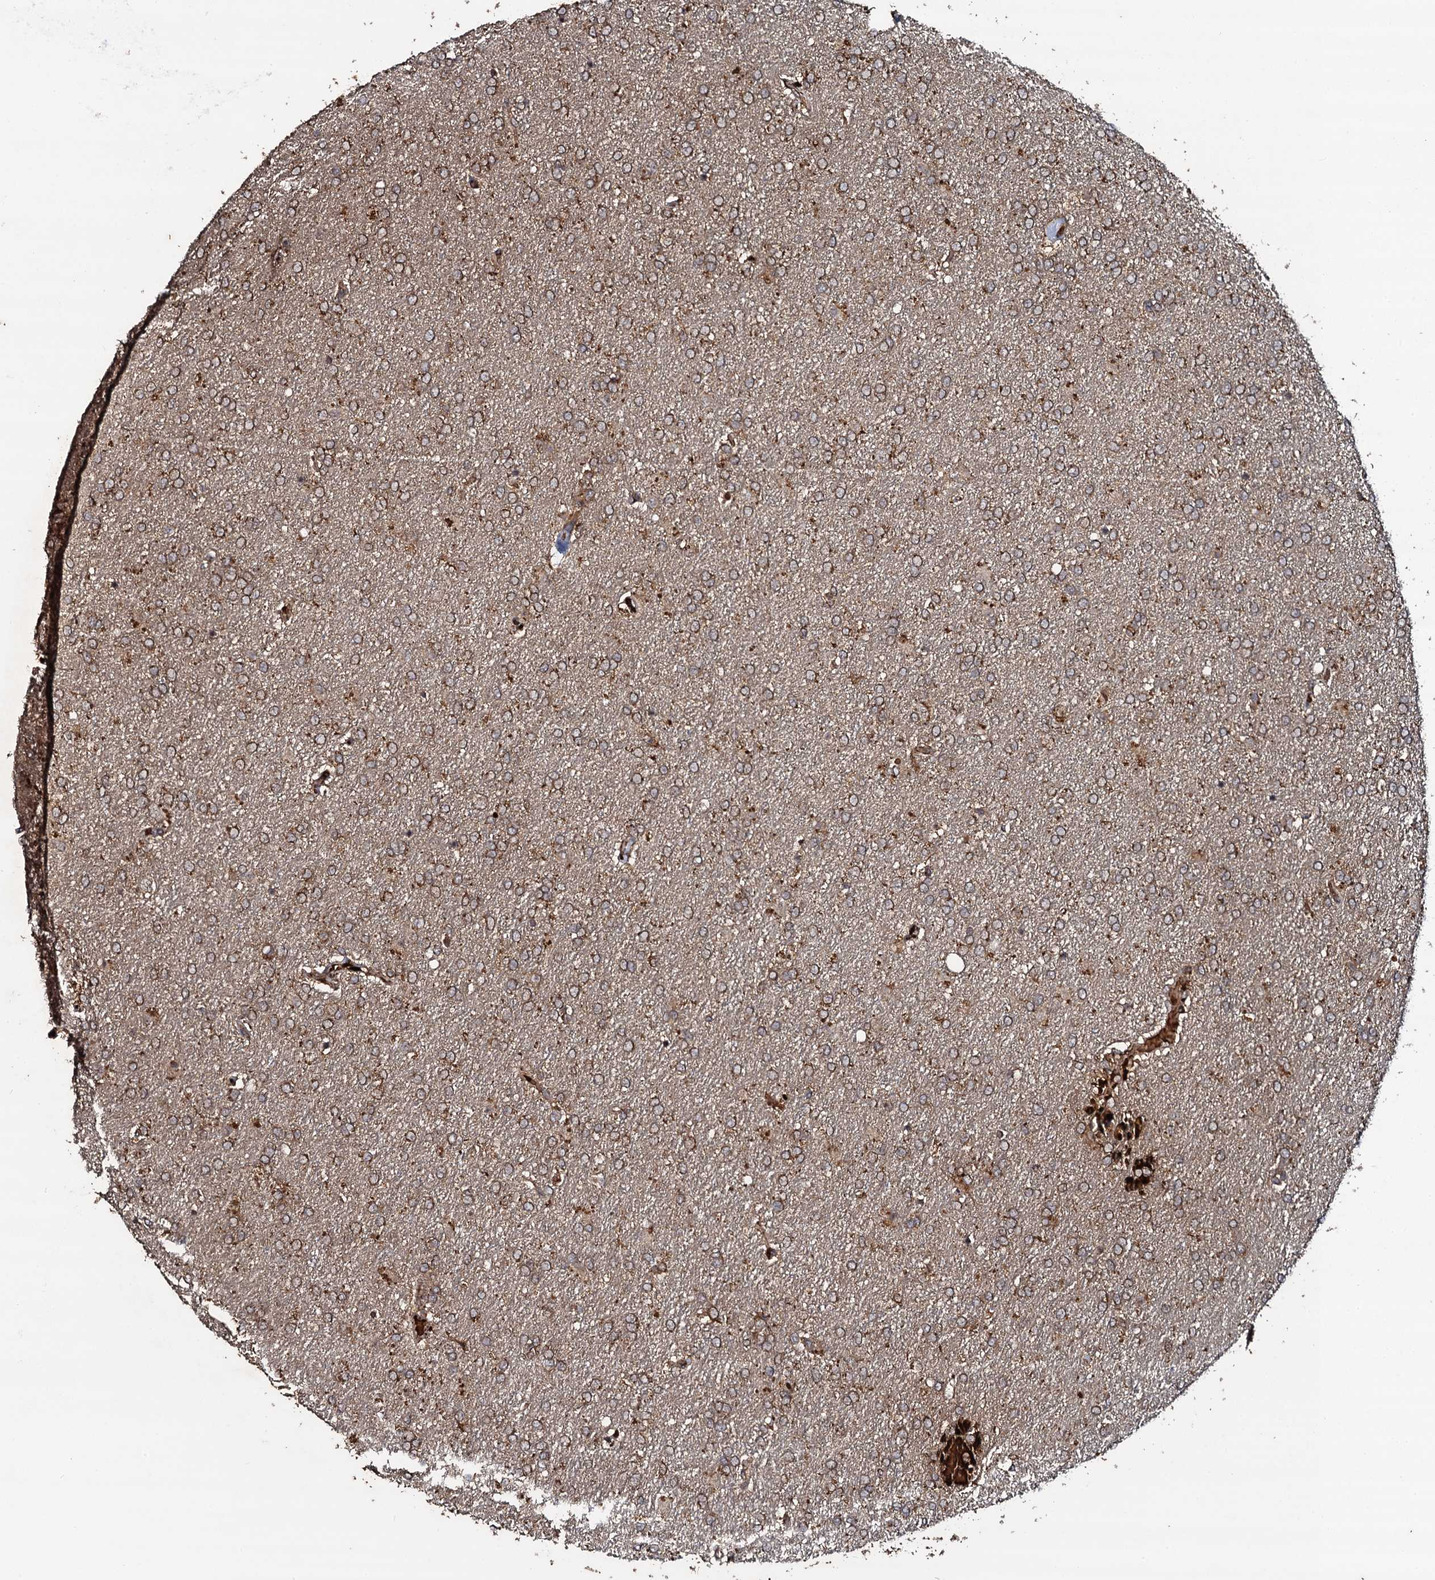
{"staining": {"intensity": "moderate", "quantity": ">75%", "location": "cytoplasmic/membranous"}, "tissue": "glioma", "cell_type": "Tumor cells", "image_type": "cancer", "snomed": [{"axis": "morphology", "description": "Glioma, malignant, High grade"}, {"axis": "topography", "description": "Brain"}], "caption": "Human malignant glioma (high-grade) stained with a protein marker demonstrates moderate staining in tumor cells.", "gene": "ADGRG3", "patient": {"sex": "male", "age": 72}}